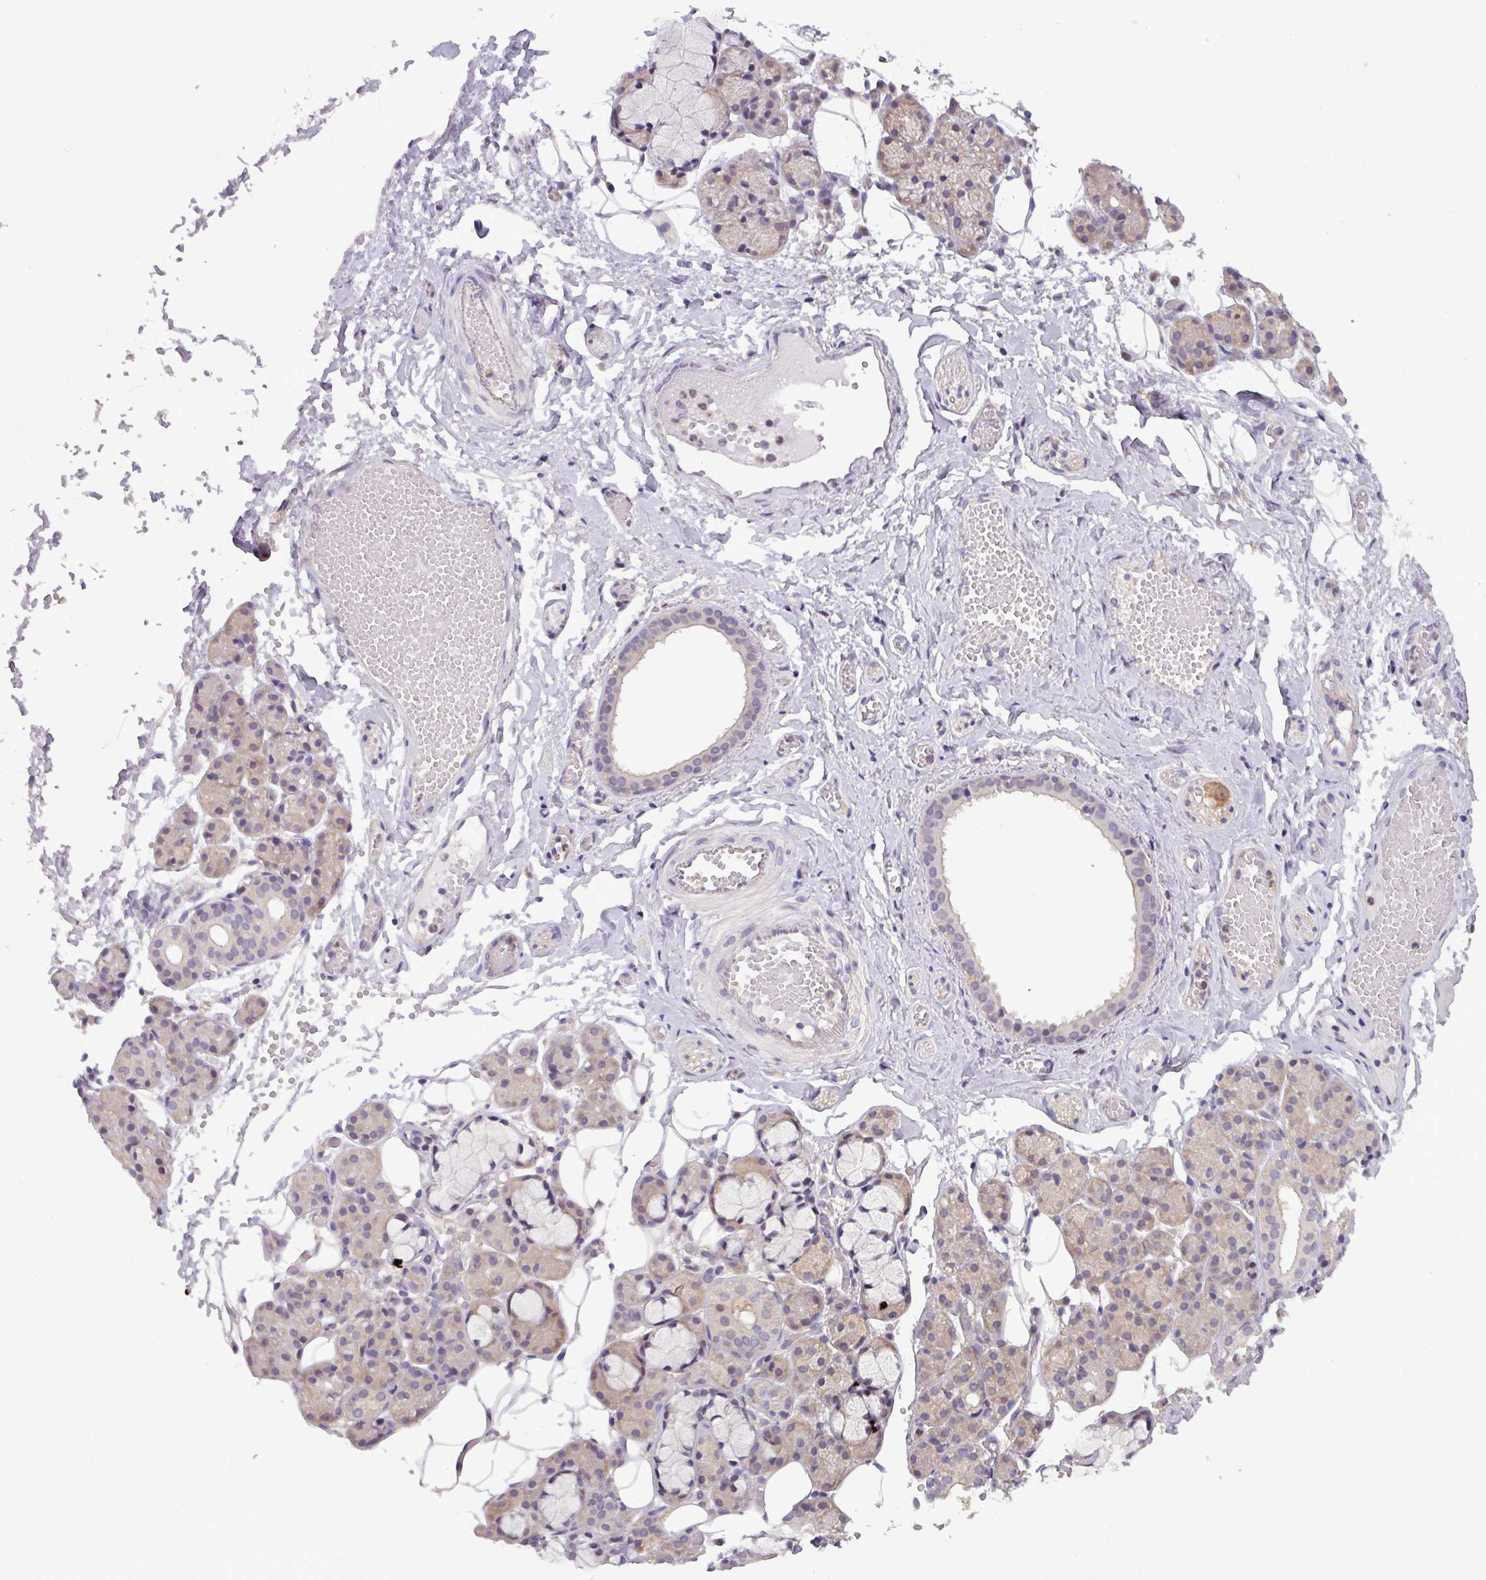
{"staining": {"intensity": "weak", "quantity": "25%-75%", "location": "cytoplasmic/membranous,nuclear"}, "tissue": "salivary gland", "cell_type": "Glandular cells", "image_type": "normal", "snomed": [{"axis": "morphology", "description": "Normal tissue, NOS"}, {"axis": "topography", "description": "Salivary gland"}], "caption": "Human salivary gland stained with a brown dye demonstrates weak cytoplasmic/membranous,nuclear positive staining in approximately 25%-75% of glandular cells.", "gene": "NPFFR1", "patient": {"sex": "male", "age": 63}}